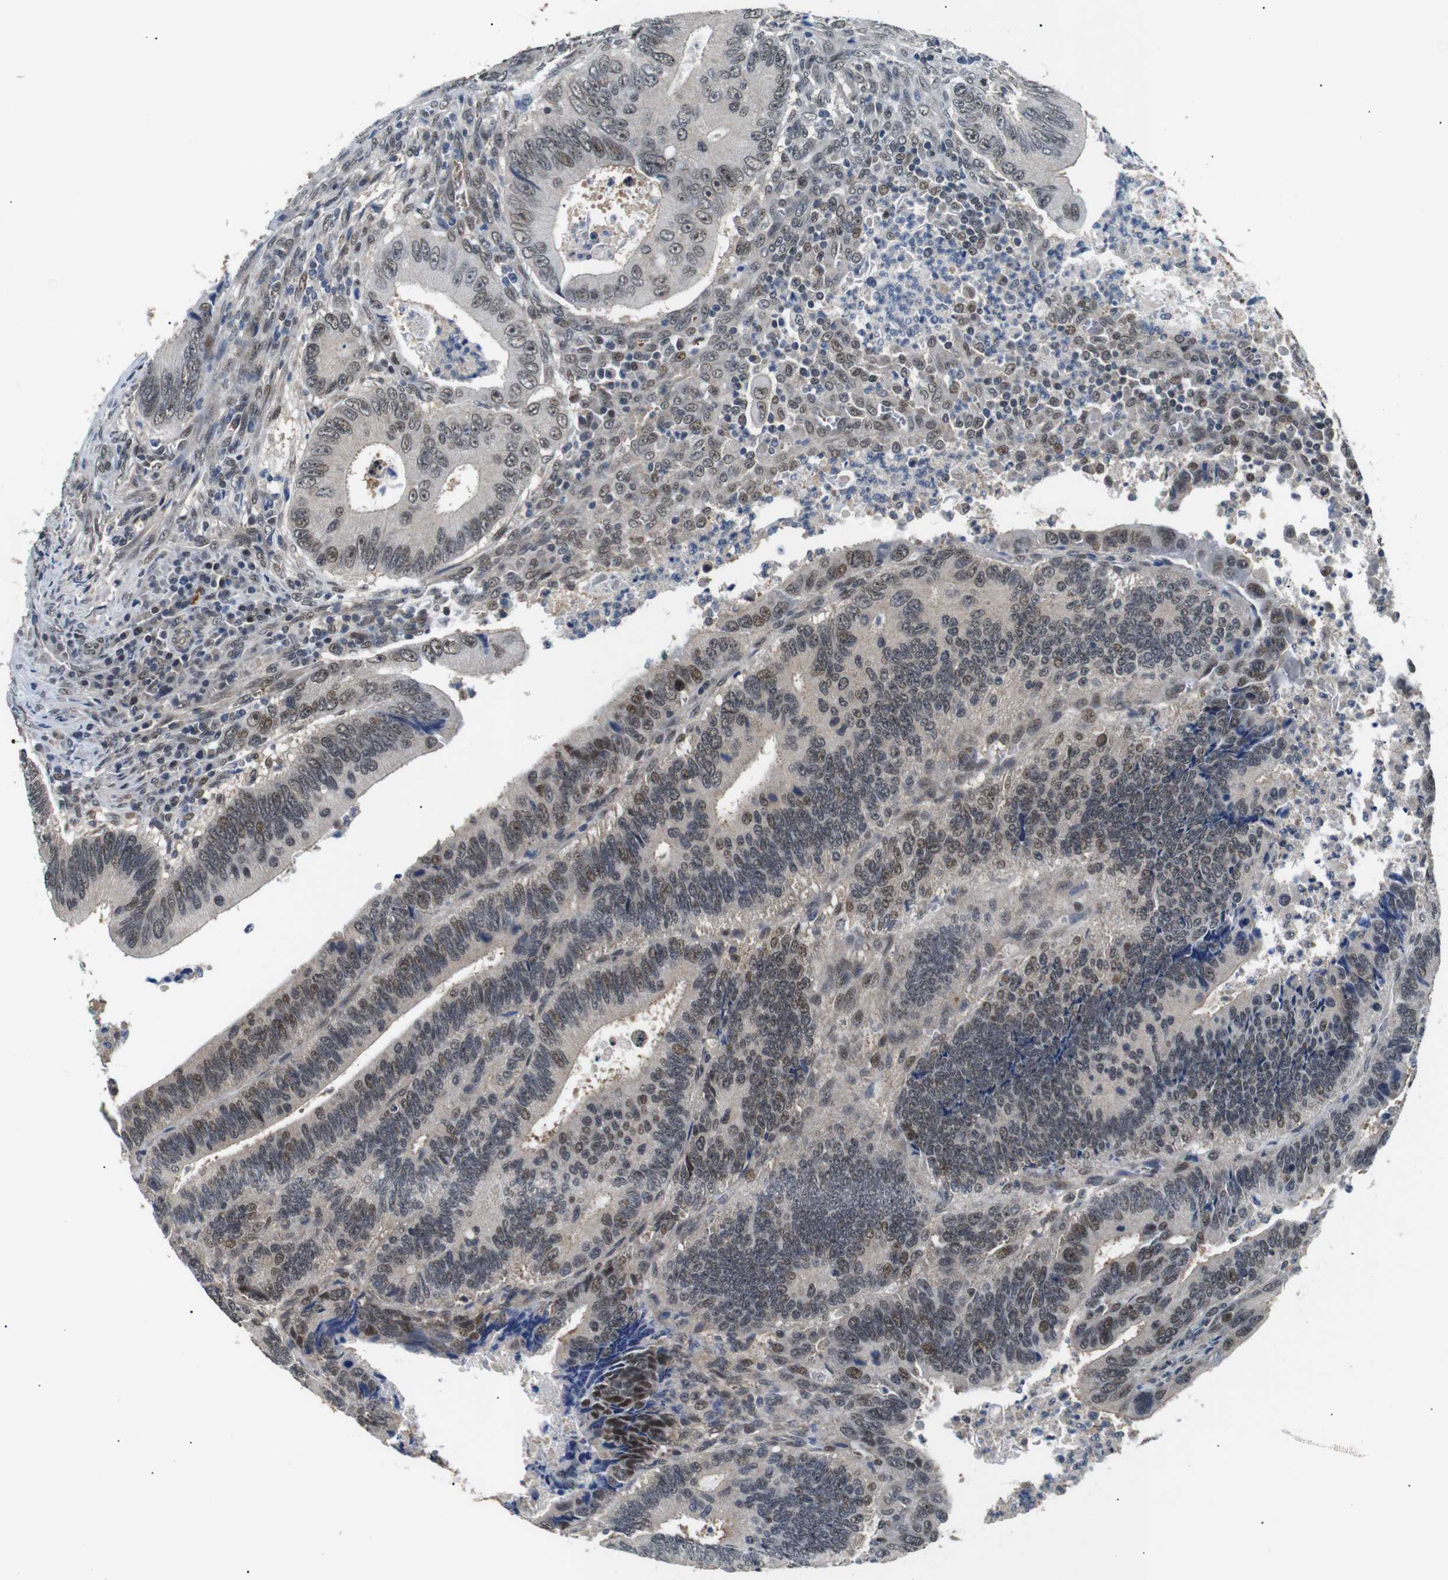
{"staining": {"intensity": "moderate", "quantity": "25%-75%", "location": "cytoplasmic/membranous,nuclear"}, "tissue": "colorectal cancer", "cell_type": "Tumor cells", "image_type": "cancer", "snomed": [{"axis": "morphology", "description": "Inflammation, NOS"}, {"axis": "morphology", "description": "Adenocarcinoma, NOS"}, {"axis": "topography", "description": "Colon"}], "caption": "Adenocarcinoma (colorectal) stained with DAB (3,3'-diaminobenzidine) IHC reveals medium levels of moderate cytoplasmic/membranous and nuclear positivity in approximately 25%-75% of tumor cells.", "gene": "SKP1", "patient": {"sex": "male", "age": 72}}